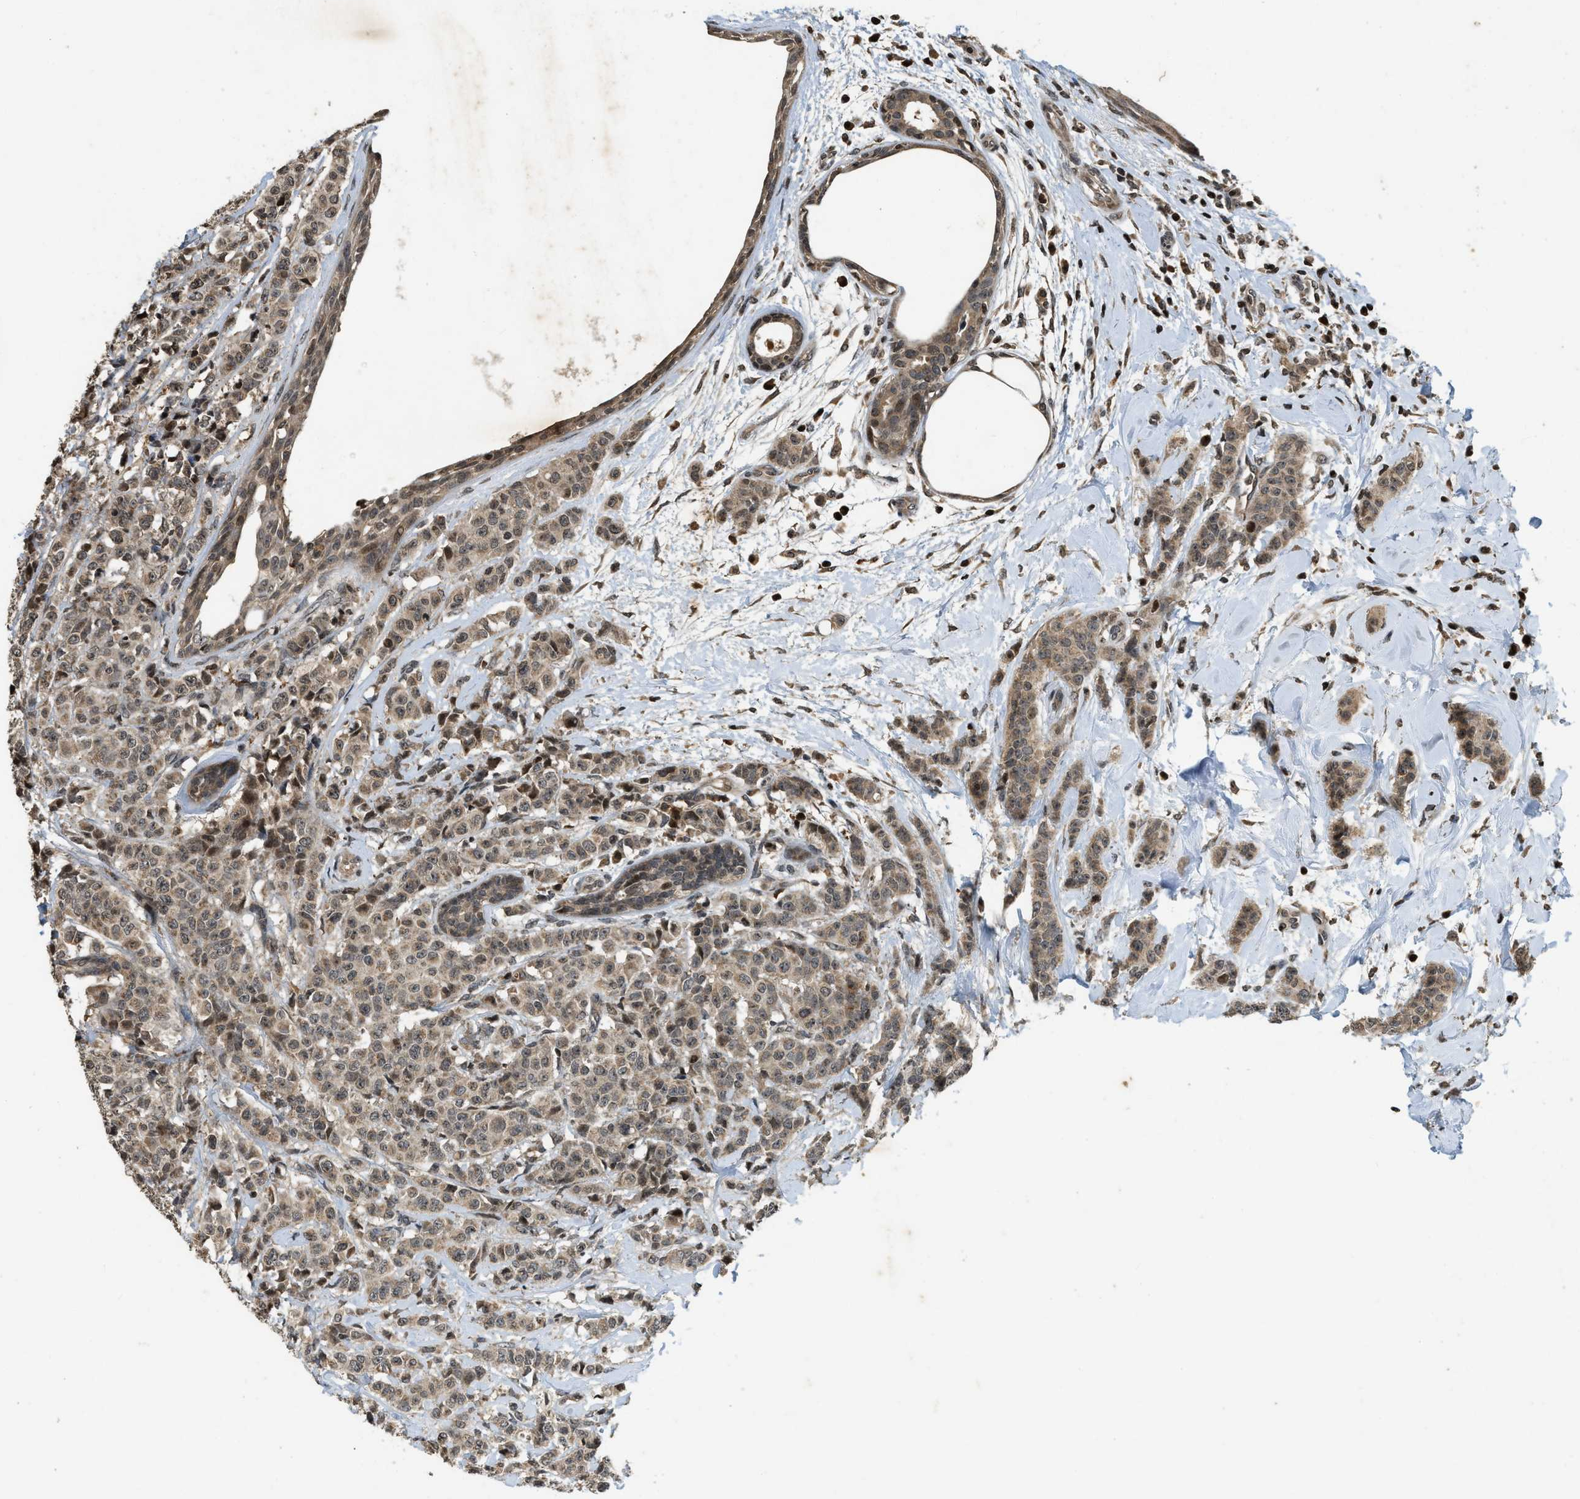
{"staining": {"intensity": "moderate", "quantity": ">75%", "location": "cytoplasmic/membranous,nuclear"}, "tissue": "breast cancer", "cell_type": "Tumor cells", "image_type": "cancer", "snomed": [{"axis": "morphology", "description": "Normal tissue, NOS"}, {"axis": "morphology", "description": "Duct carcinoma"}, {"axis": "topography", "description": "Breast"}], "caption": "Protein expression analysis of breast cancer demonstrates moderate cytoplasmic/membranous and nuclear expression in approximately >75% of tumor cells. The protein is stained brown, and the nuclei are stained in blue (DAB IHC with brightfield microscopy, high magnification).", "gene": "SIAH1", "patient": {"sex": "female", "age": 40}}